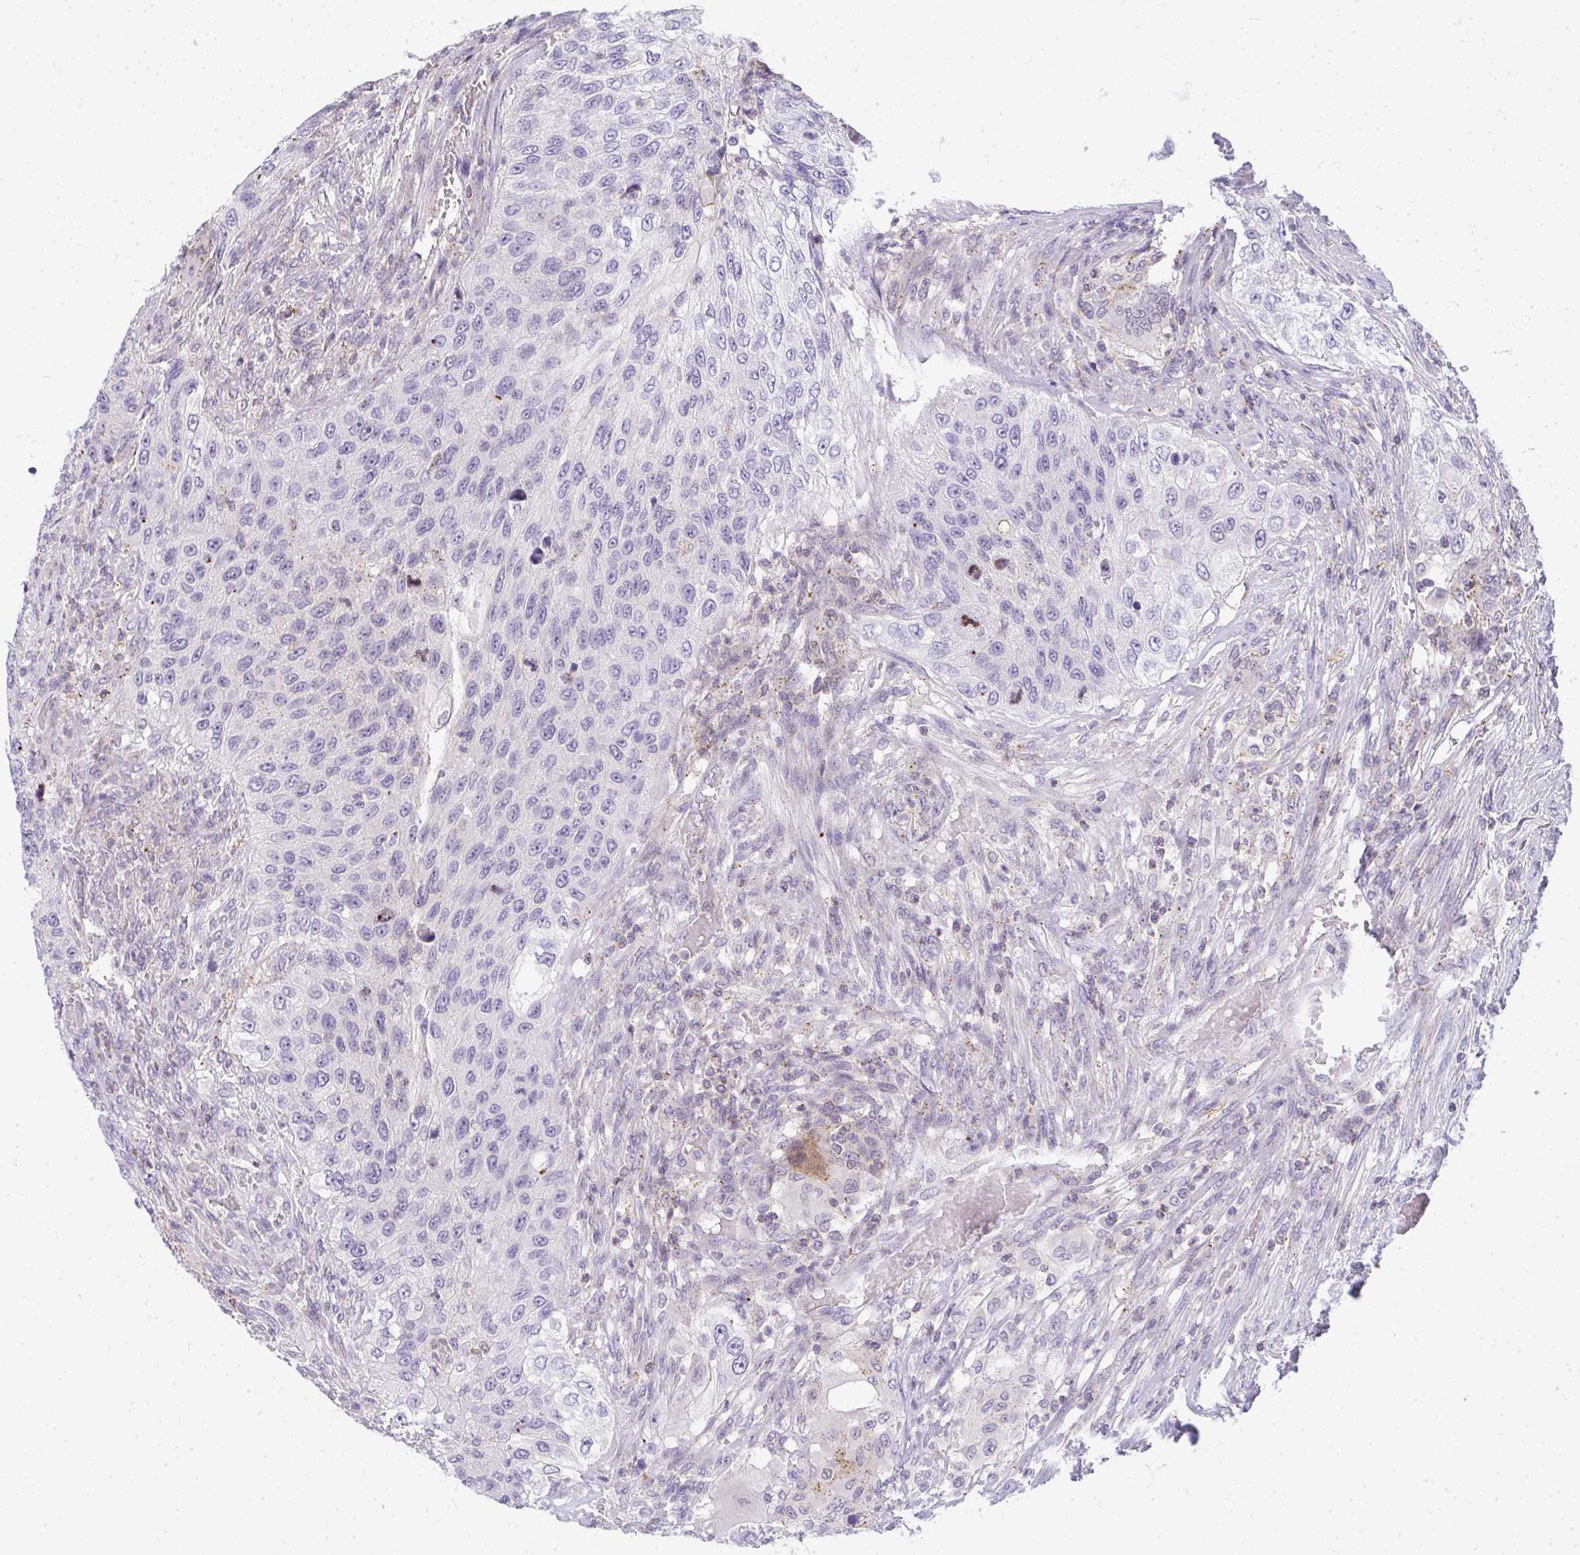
{"staining": {"intensity": "negative", "quantity": "none", "location": "none"}, "tissue": "urothelial cancer", "cell_type": "Tumor cells", "image_type": "cancer", "snomed": [{"axis": "morphology", "description": "Urothelial carcinoma, High grade"}, {"axis": "topography", "description": "Urinary bladder"}], "caption": "Immunohistochemical staining of human urothelial carcinoma (high-grade) displays no significant expression in tumor cells.", "gene": "VPS4B", "patient": {"sex": "female", "age": 60}}